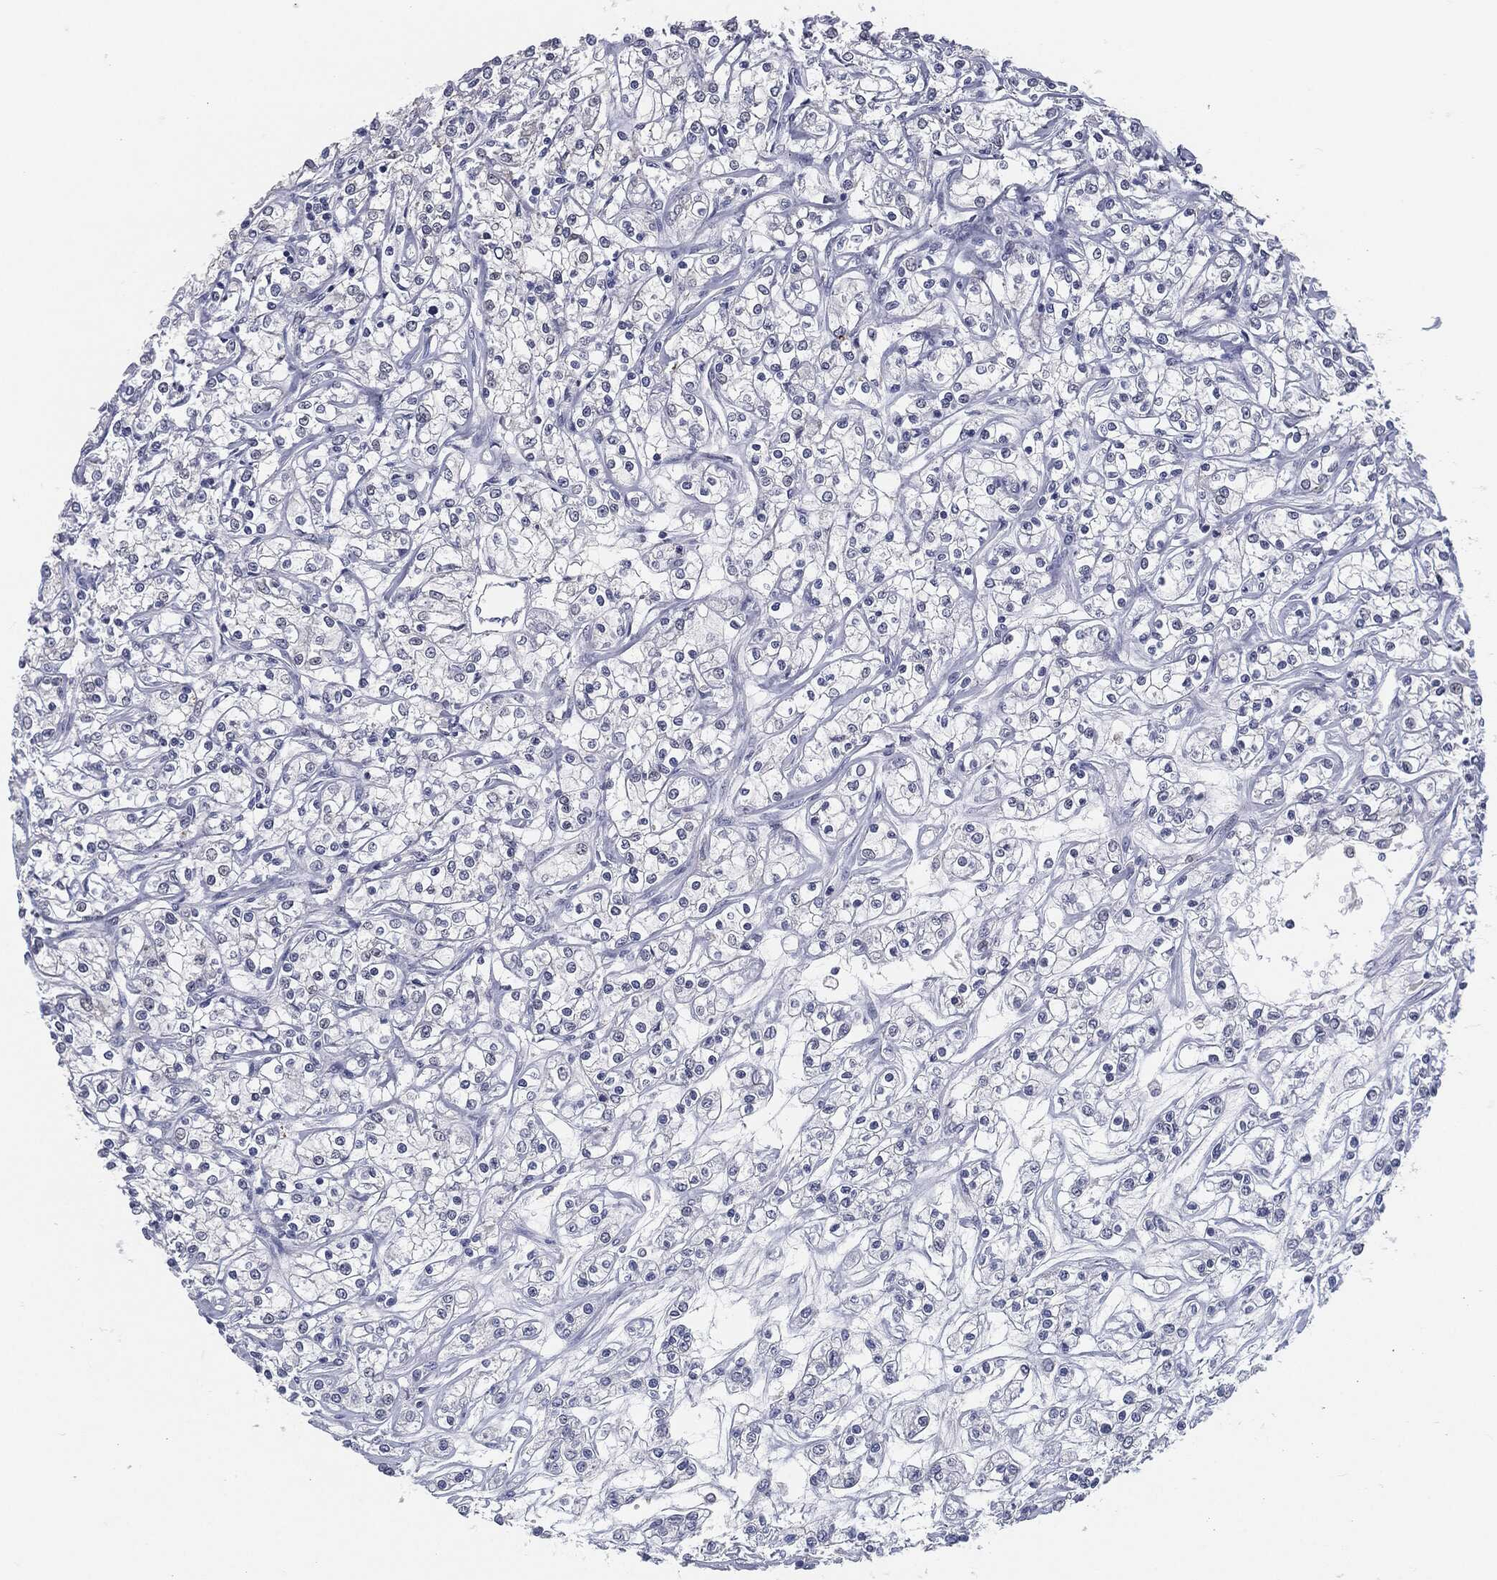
{"staining": {"intensity": "negative", "quantity": "none", "location": "none"}, "tissue": "renal cancer", "cell_type": "Tumor cells", "image_type": "cancer", "snomed": [{"axis": "morphology", "description": "Adenocarcinoma, NOS"}, {"axis": "topography", "description": "Kidney"}], "caption": "IHC of renal adenocarcinoma displays no staining in tumor cells. (DAB IHC, high magnification).", "gene": "PROM1", "patient": {"sex": "female", "age": 59}}